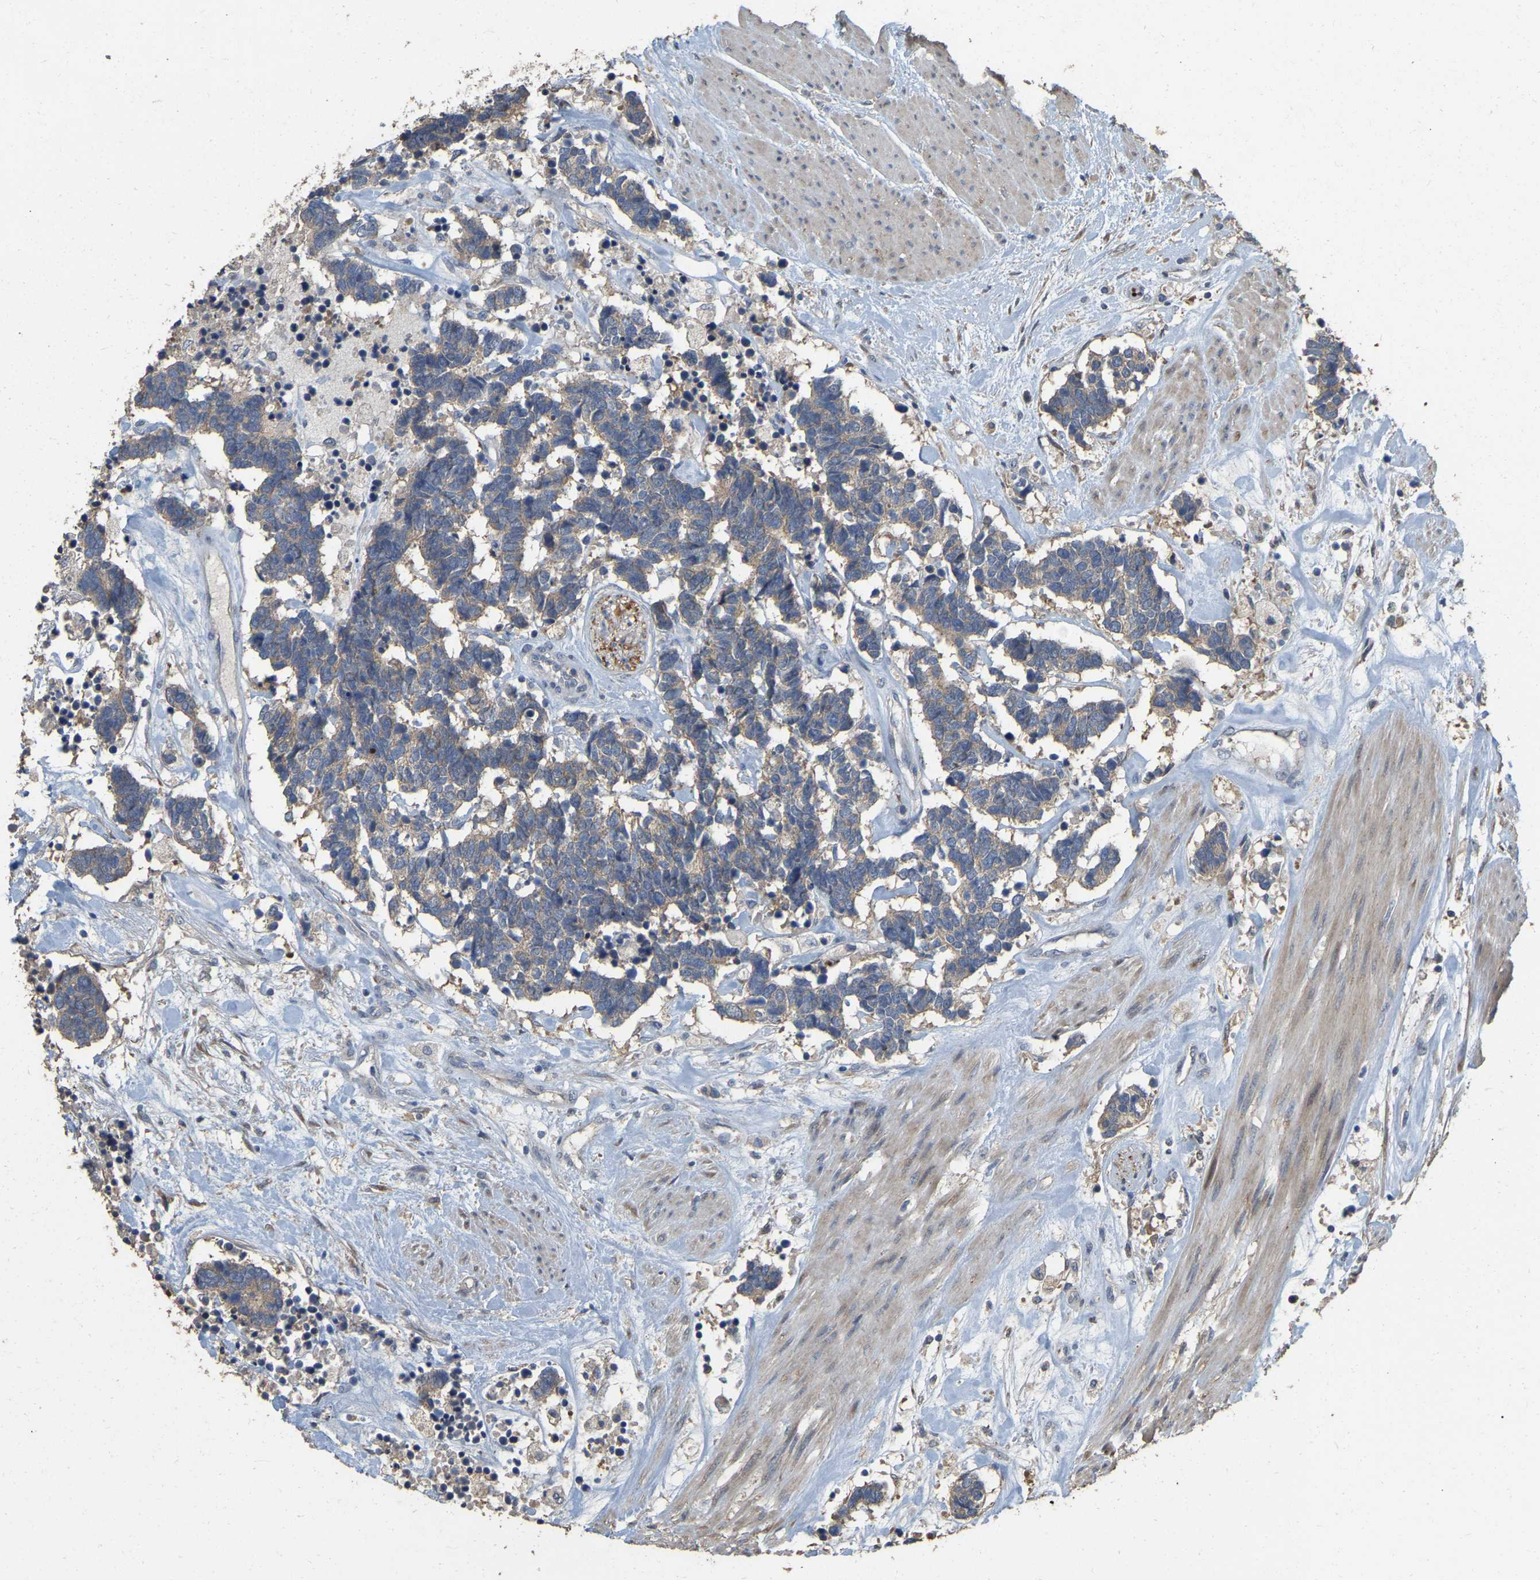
{"staining": {"intensity": "weak", "quantity": ">75%", "location": "cytoplasmic/membranous"}, "tissue": "carcinoid", "cell_type": "Tumor cells", "image_type": "cancer", "snomed": [{"axis": "morphology", "description": "Carcinoma, NOS"}, {"axis": "morphology", "description": "Carcinoid, malignant, NOS"}, {"axis": "topography", "description": "Urinary bladder"}], "caption": "IHC of carcinoma reveals low levels of weak cytoplasmic/membranous expression in about >75% of tumor cells.", "gene": "NCS1", "patient": {"sex": "male", "age": 57}}